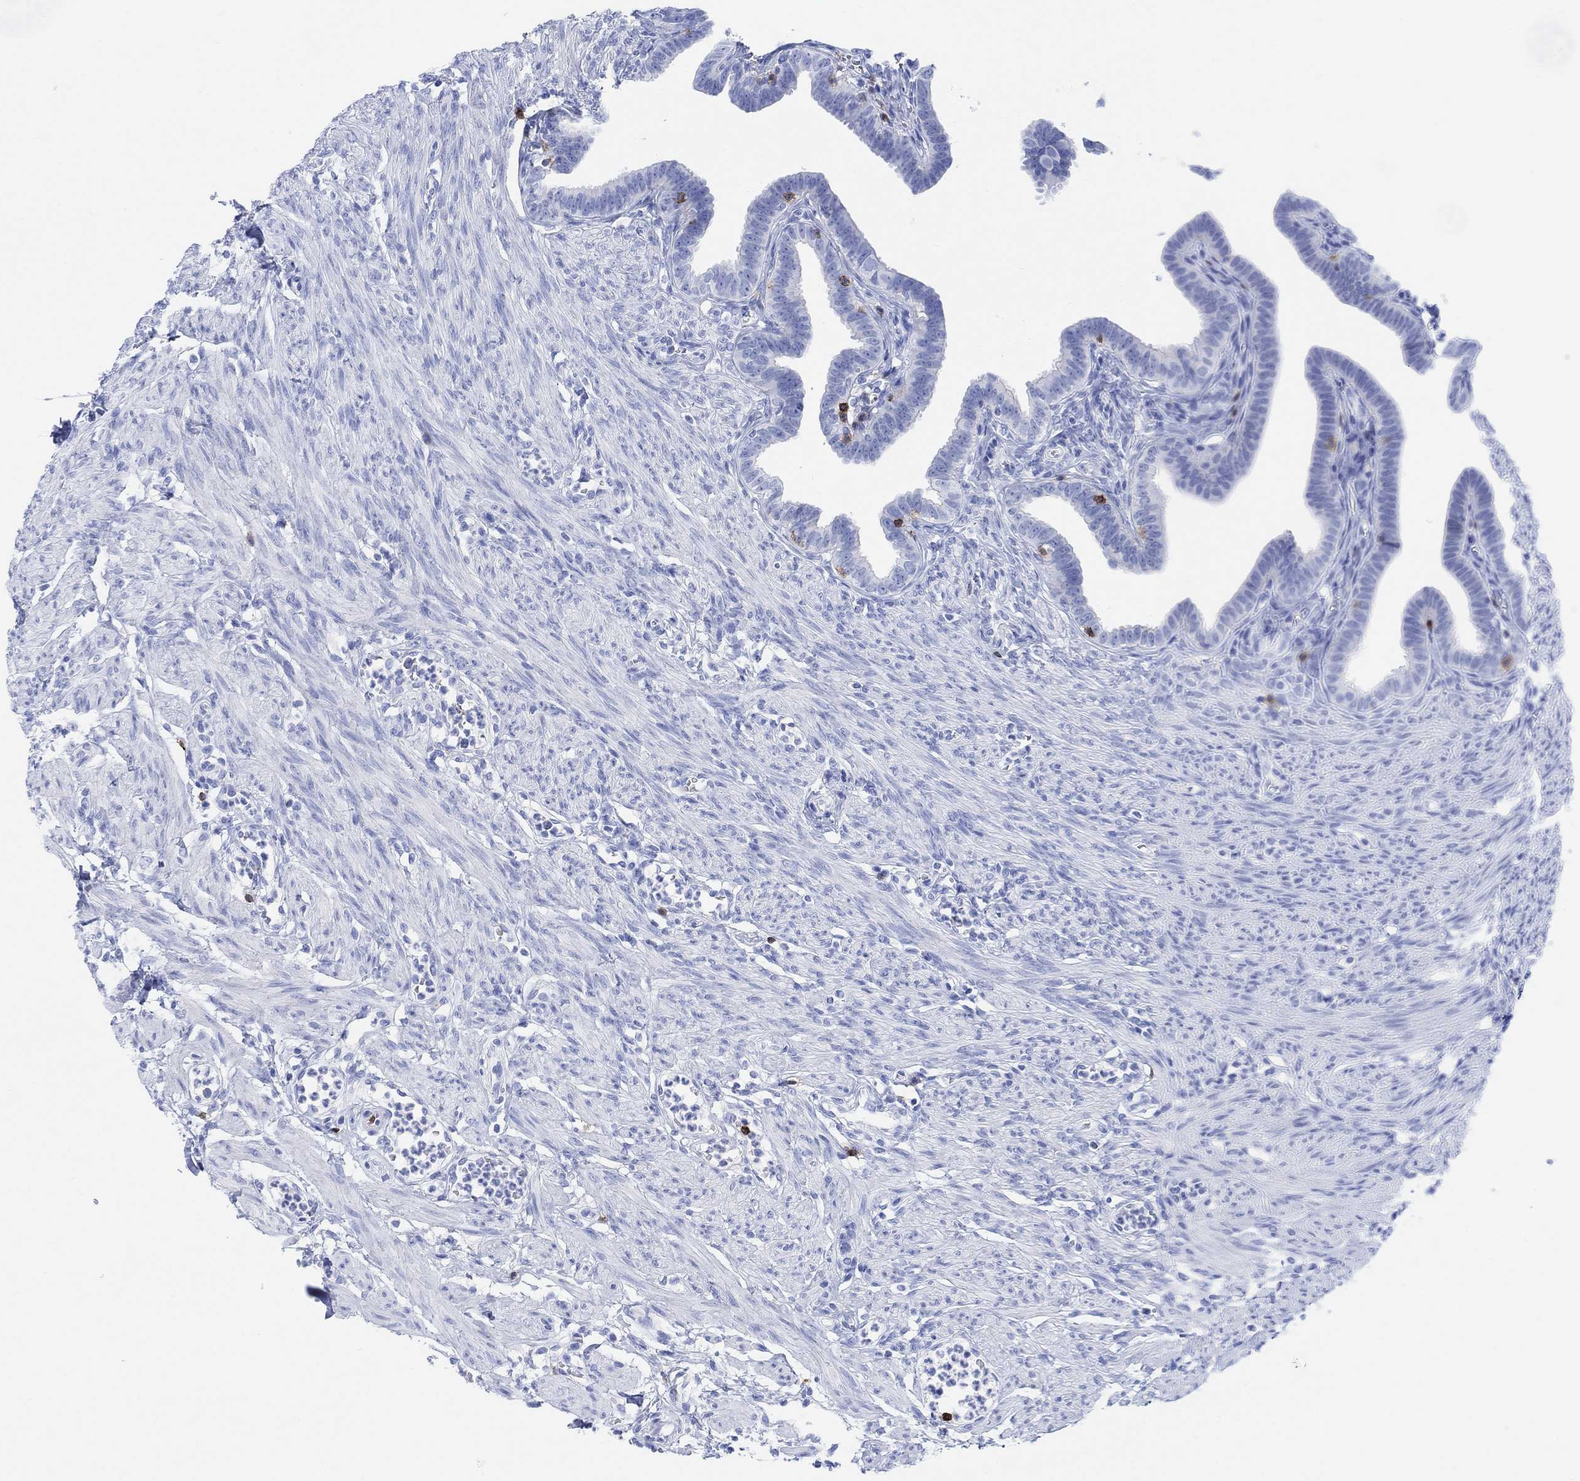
{"staining": {"intensity": "negative", "quantity": "none", "location": "none"}, "tissue": "fallopian tube", "cell_type": "Glandular cells", "image_type": "normal", "snomed": [{"axis": "morphology", "description": "Normal tissue, NOS"}, {"axis": "topography", "description": "Fallopian tube"}, {"axis": "topography", "description": "Ovary"}], "caption": "Micrograph shows no significant protein positivity in glandular cells of unremarkable fallopian tube.", "gene": "GPR65", "patient": {"sex": "female", "age": 33}}